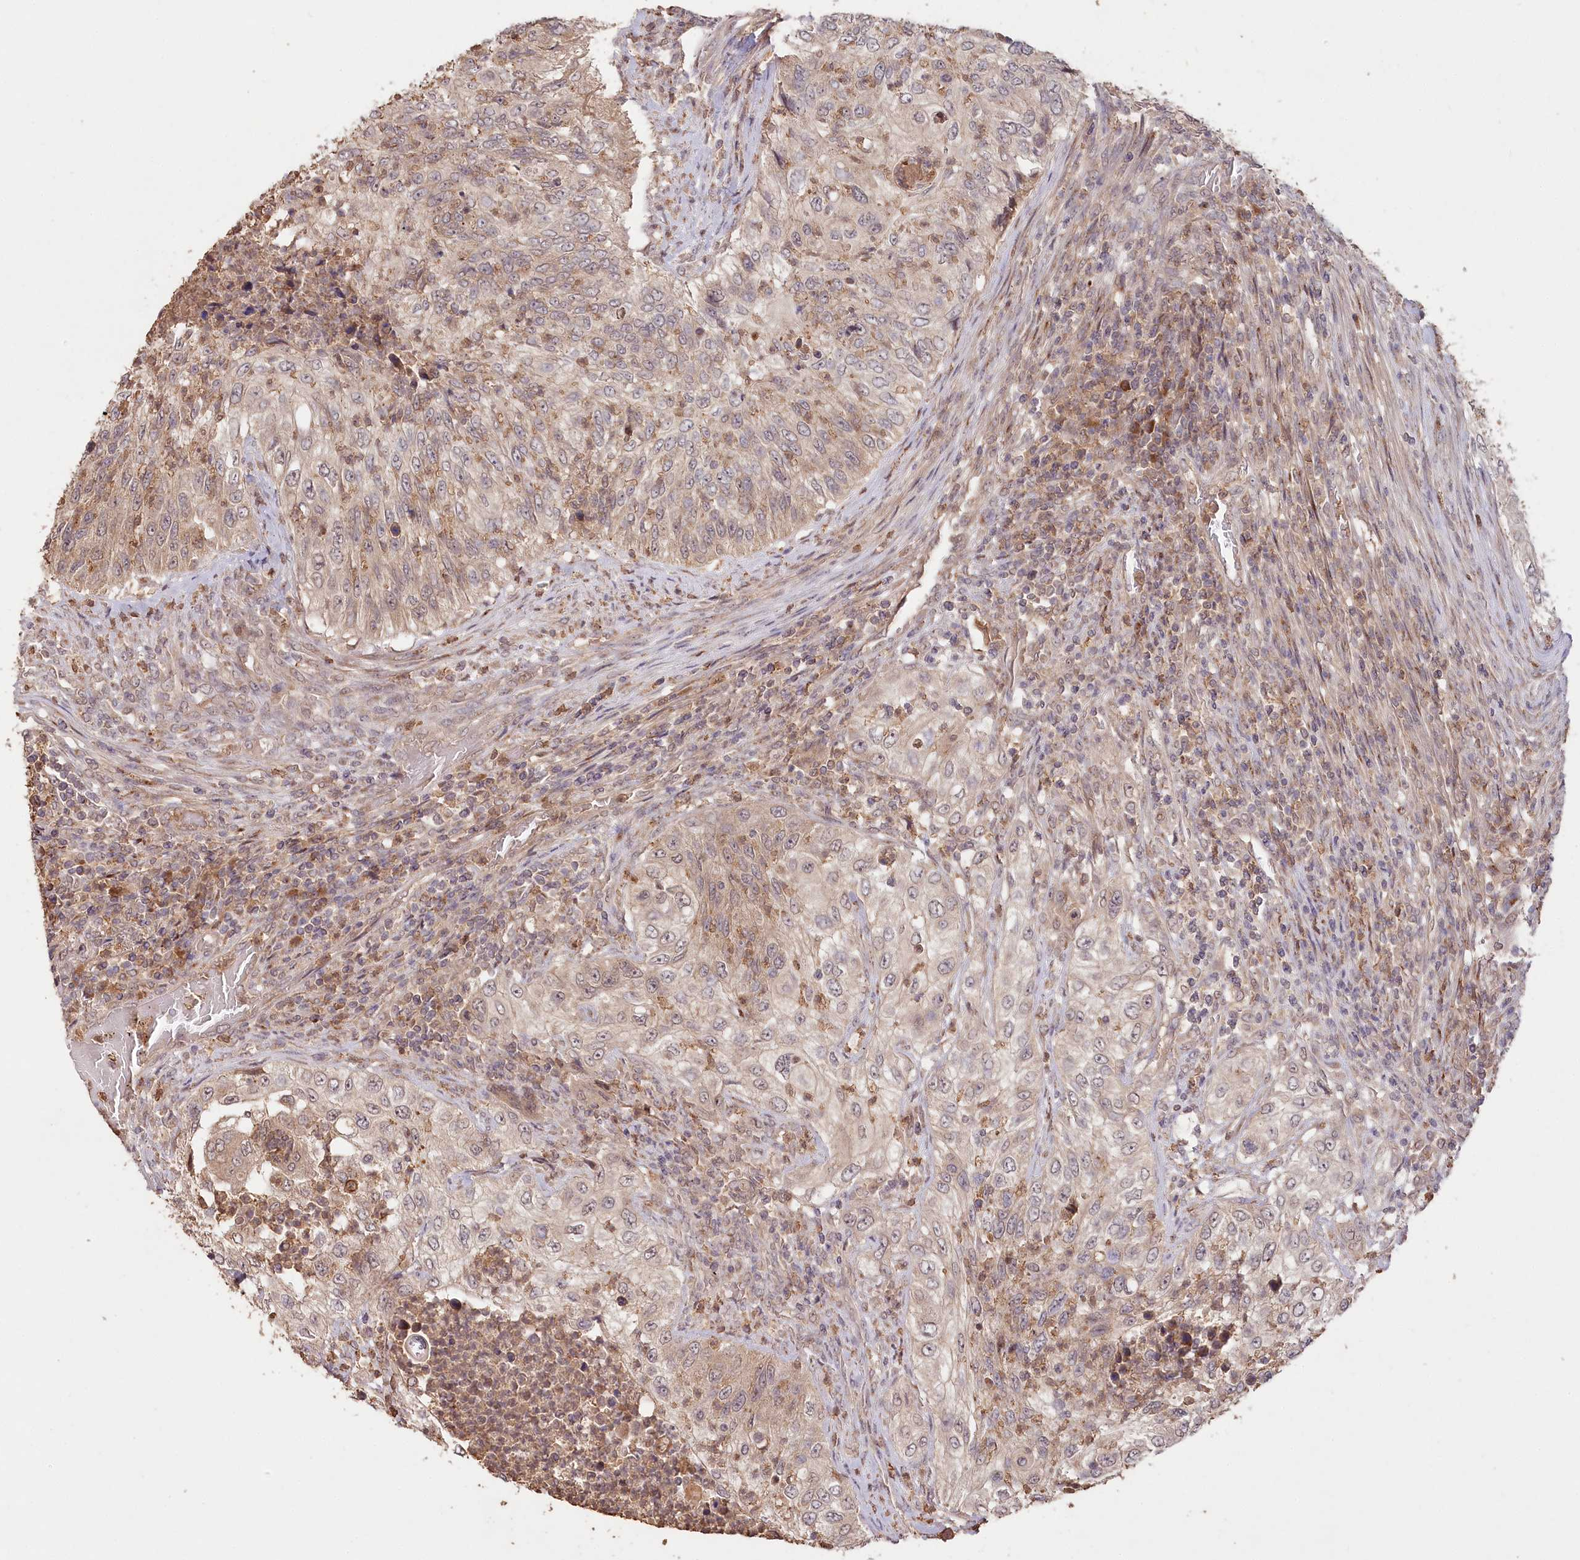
{"staining": {"intensity": "weak", "quantity": "25%-75%", "location": "cytoplasmic/membranous"}, "tissue": "urothelial cancer", "cell_type": "Tumor cells", "image_type": "cancer", "snomed": [{"axis": "morphology", "description": "Urothelial carcinoma, High grade"}, {"axis": "topography", "description": "Urinary bladder"}], "caption": "Immunohistochemistry (IHC) histopathology image of neoplastic tissue: human urothelial cancer stained using IHC shows low levels of weak protein expression localized specifically in the cytoplasmic/membranous of tumor cells, appearing as a cytoplasmic/membranous brown color.", "gene": "IRAK1BP1", "patient": {"sex": "female", "age": 60}}